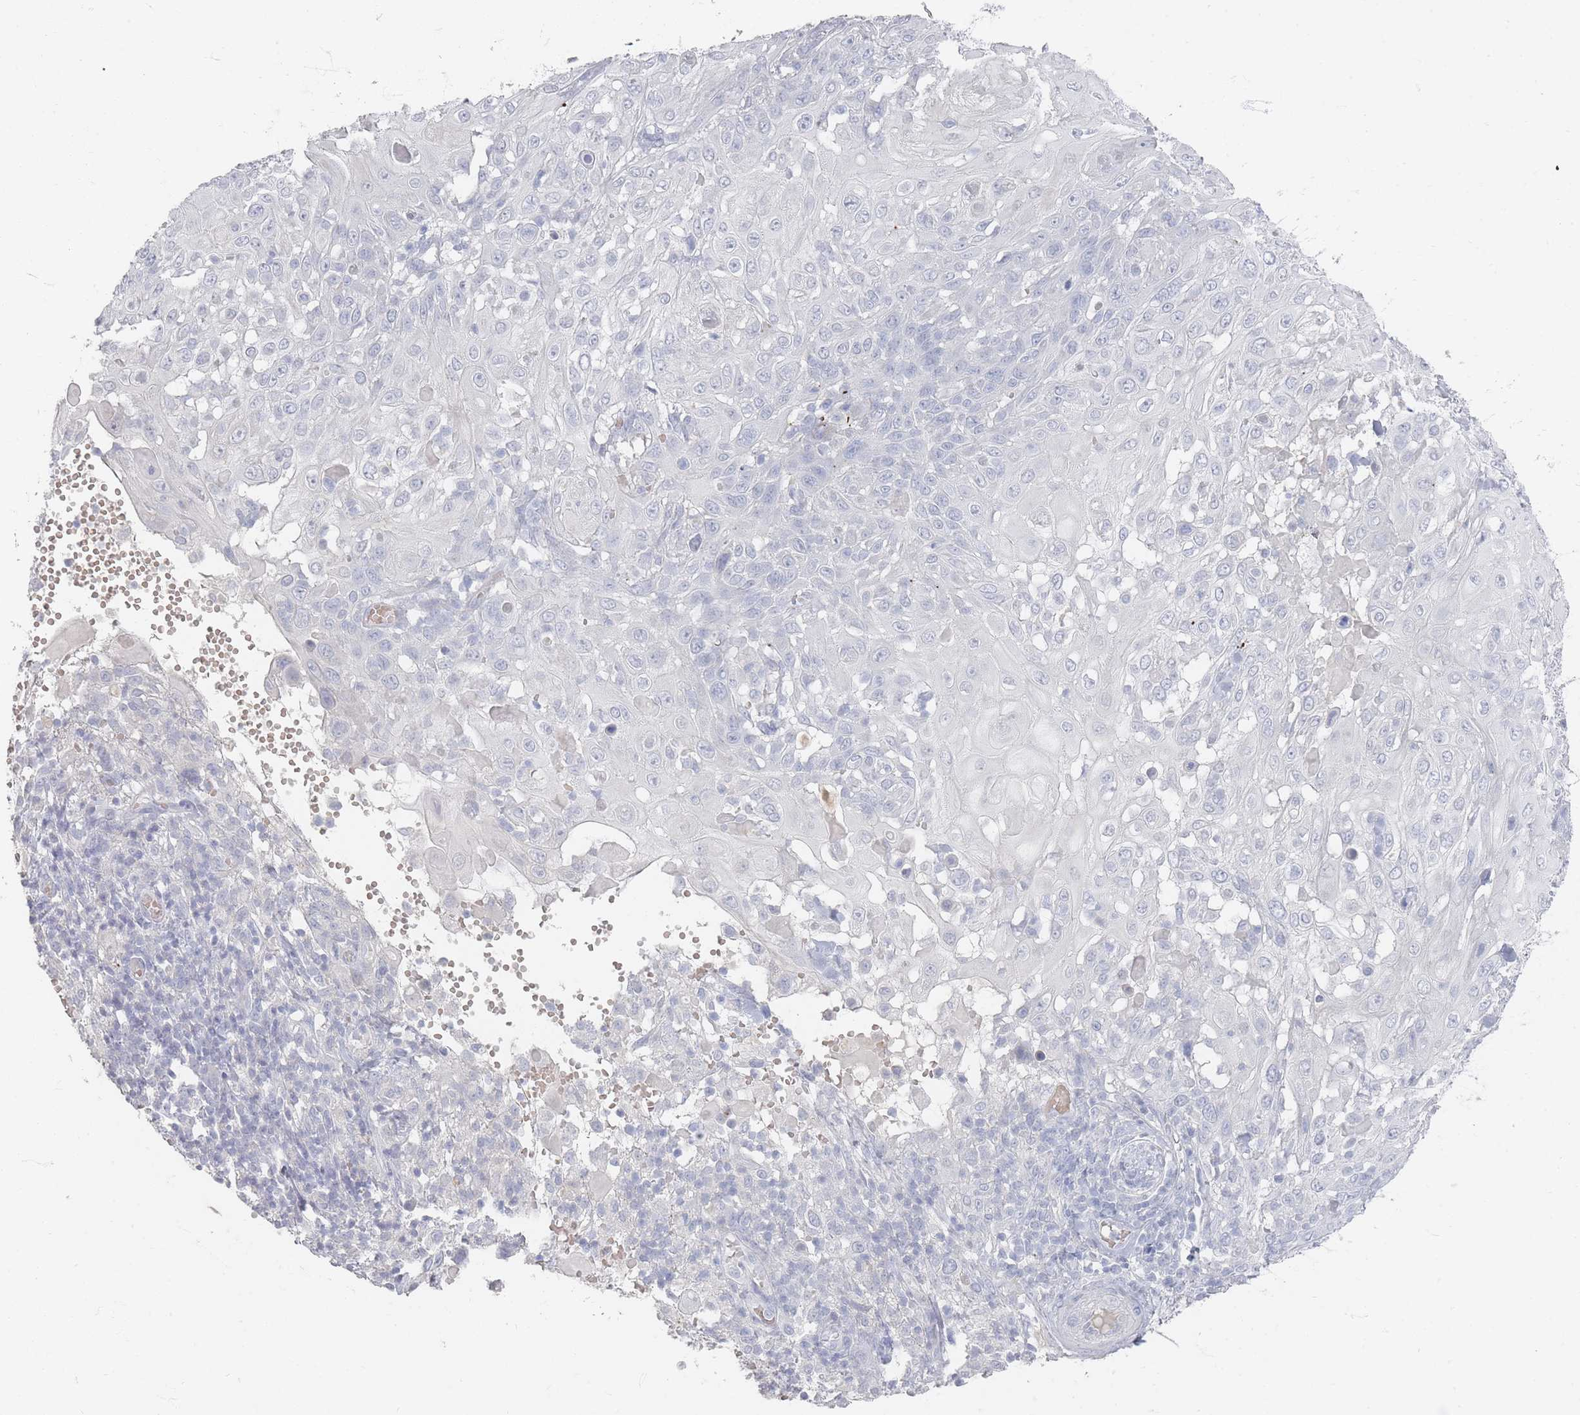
{"staining": {"intensity": "negative", "quantity": "none", "location": "none"}, "tissue": "skin cancer", "cell_type": "Tumor cells", "image_type": "cancer", "snomed": [{"axis": "morphology", "description": "Normal tissue, NOS"}, {"axis": "morphology", "description": "Squamous cell carcinoma, NOS"}, {"axis": "topography", "description": "Skin"}, {"axis": "topography", "description": "Cartilage tissue"}], "caption": "Immunohistochemical staining of skin cancer shows no significant staining in tumor cells.", "gene": "HELZ2", "patient": {"sex": "female", "age": 79}}